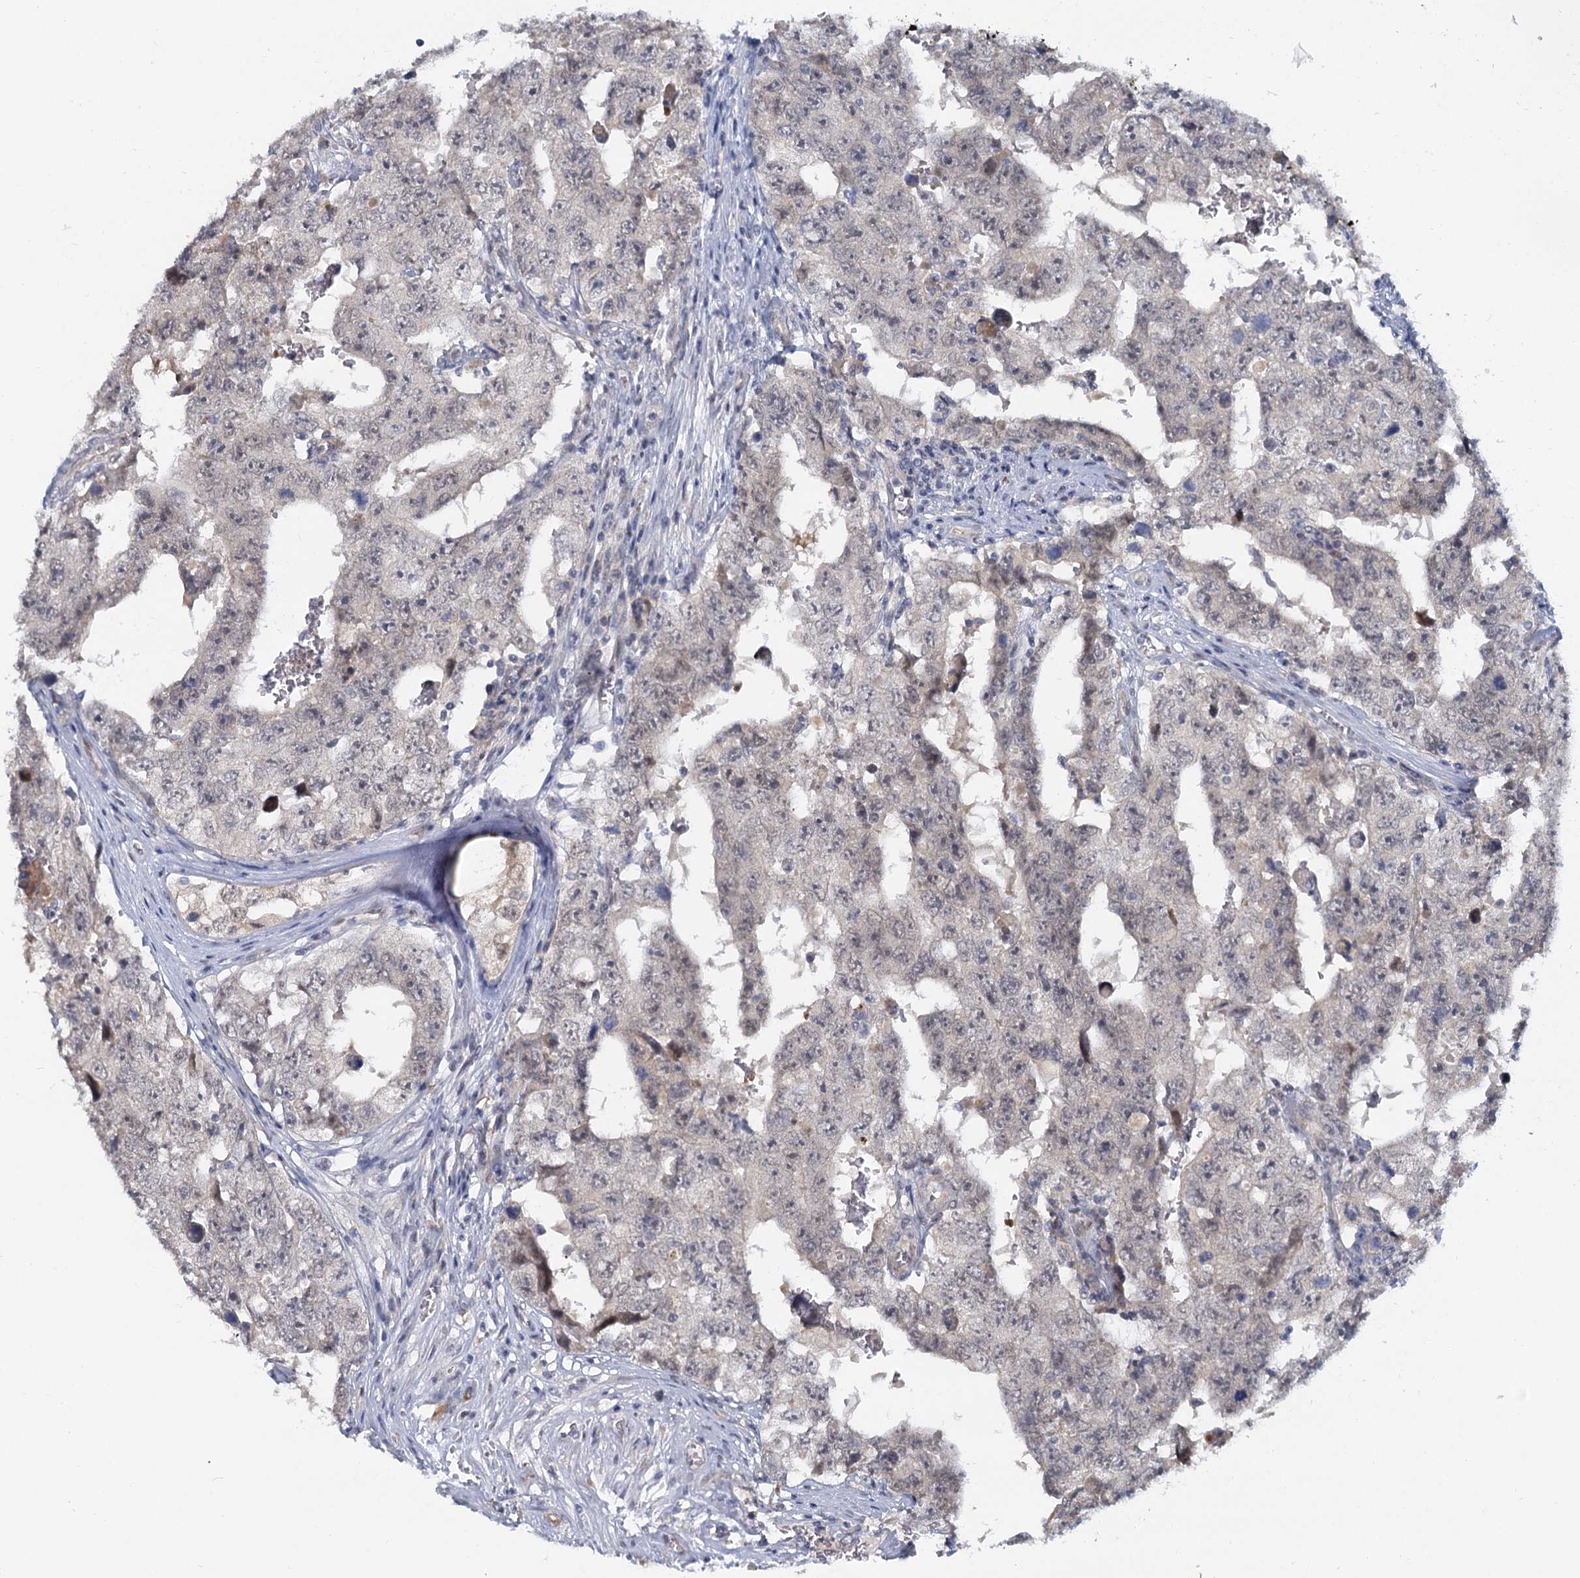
{"staining": {"intensity": "negative", "quantity": "none", "location": "none"}, "tissue": "testis cancer", "cell_type": "Tumor cells", "image_type": "cancer", "snomed": [{"axis": "morphology", "description": "Carcinoma, Embryonal, NOS"}, {"axis": "topography", "description": "Testis"}], "caption": "Immunohistochemical staining of testis cancer (embryonal carcinoma) displays no significant positivity in tumor cells. The staining was performed using DAB to visualize the protein expression in brown, while the nuclei were stained in blue with hematoxylin (Magnification: 20x).", "gene": "ACRBP", "patient": {"sex": "male", "age": 17}}